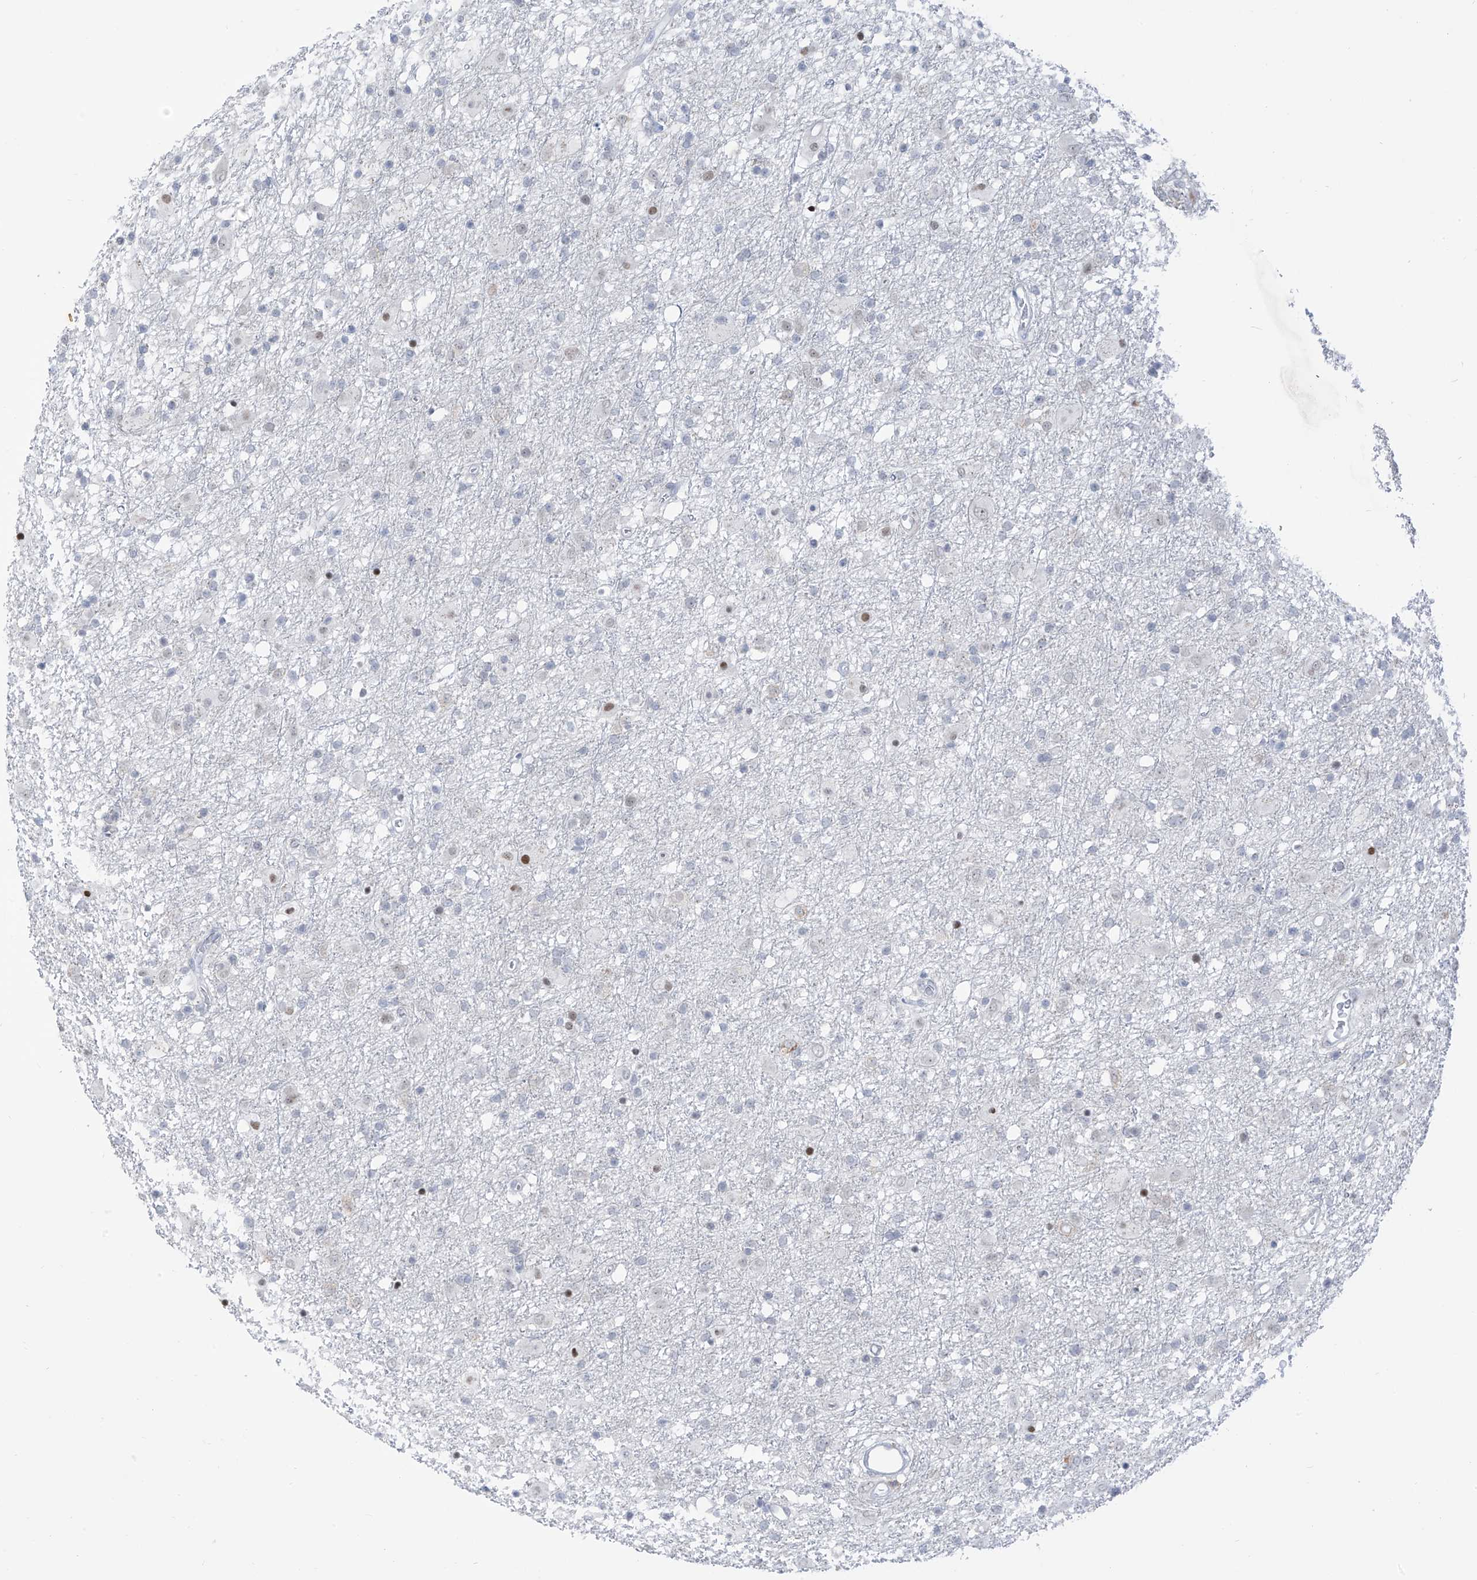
{"staining": {"intensity": "negative", "quantity": "none", "location": "none"}, "tissue": "glioma", "cell_type": "Tumor cells", "image_type": "cancer", "snomed": [{"axis": "morphology", "description": "Glioma, malignant, Low grade"}, {"axis": "topography", "description": "Brain"}], "caption": "Human glioma stained for a protein using immunohistochemistry reveals no staining in tumor cells.", "gene": "LIN9", "patient": {"sex": "male", "age": 65}}